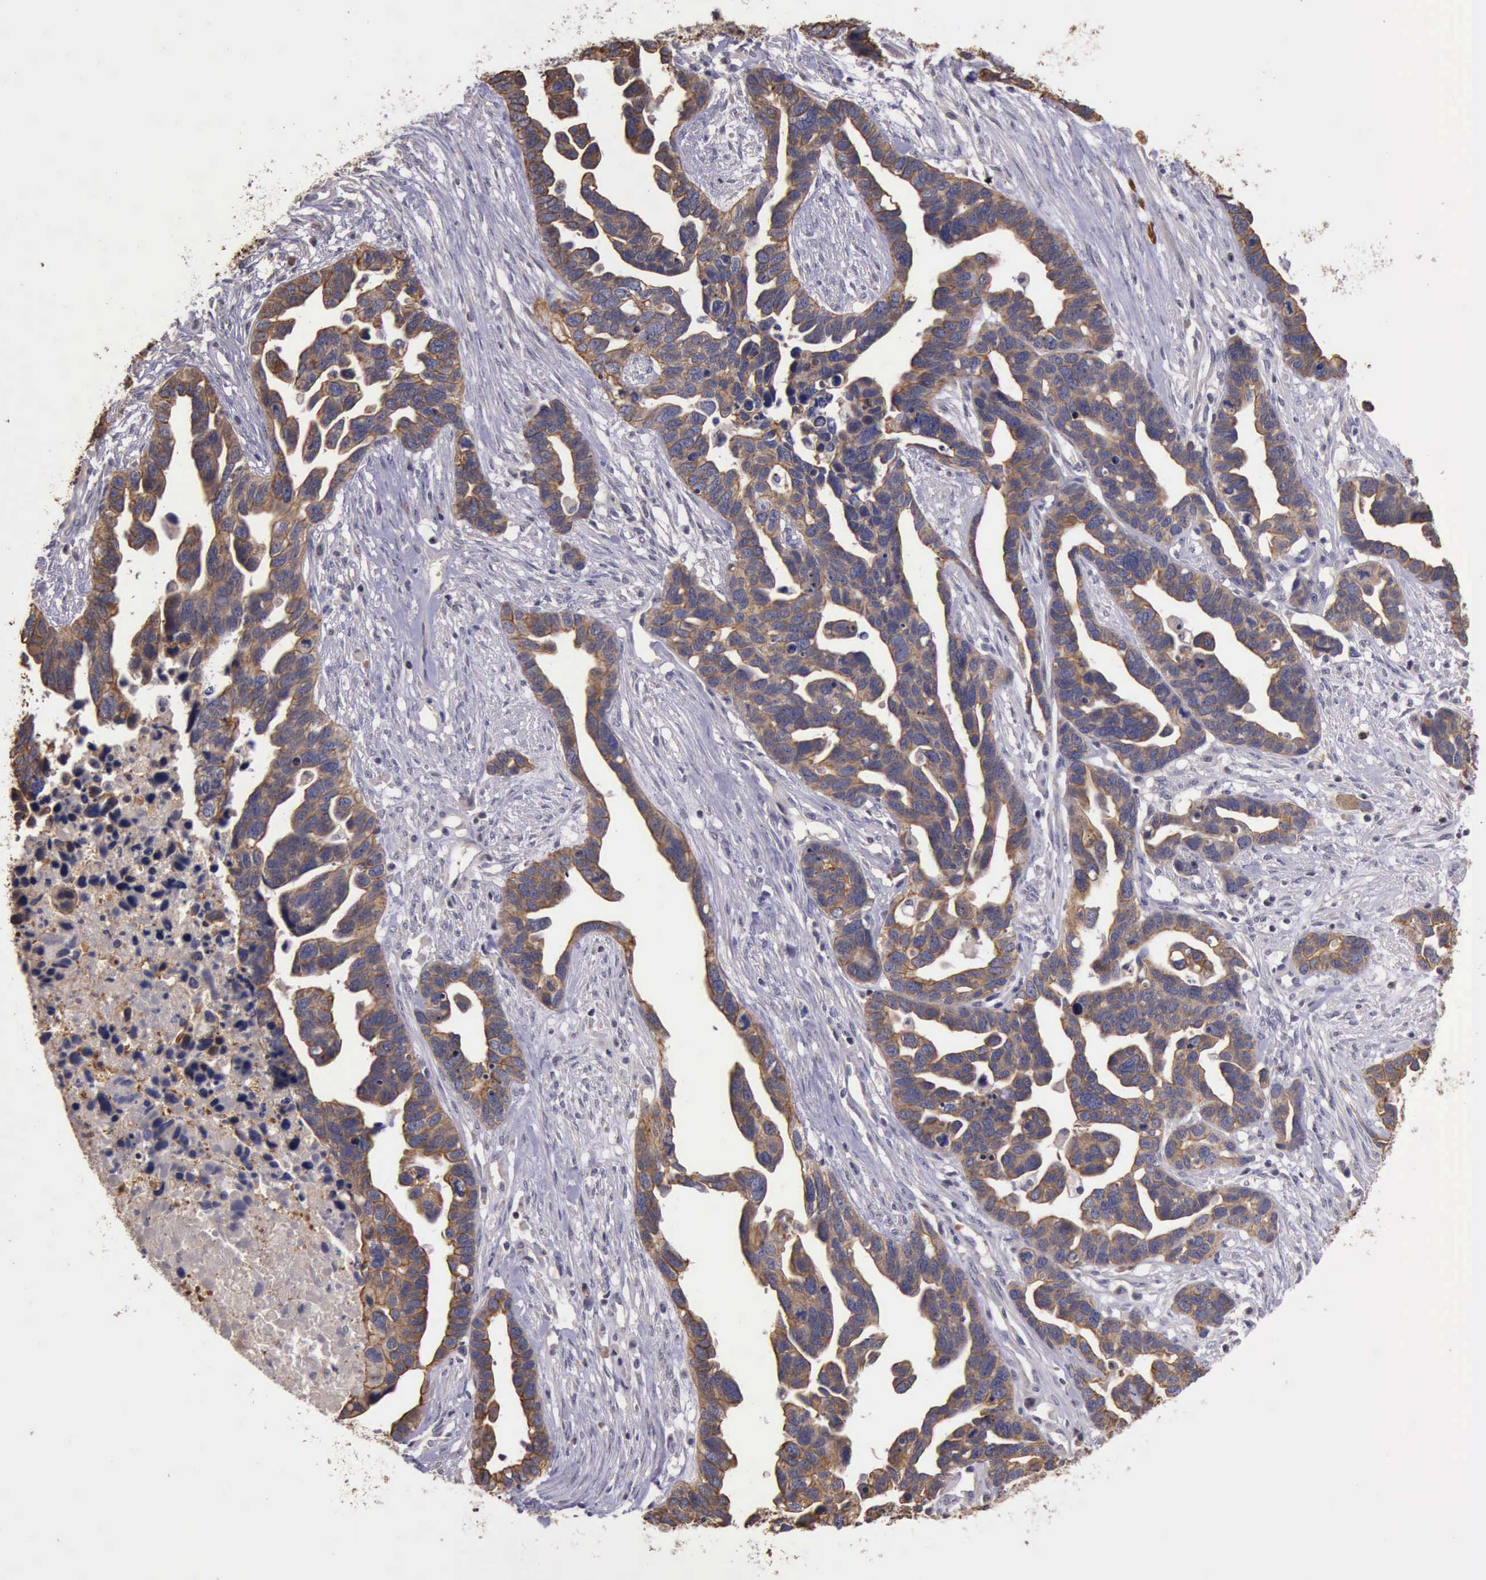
{"staining": {"intensity": "moderate", "quantity": ">75%", "location": "cytoplasmic/membranous"}, "tissue": "ovarian cancer", "cell_type": "Tumor cells", "image_type": "cancer", "snomed": [{"axis": "morphology", "description": "Cystadenocarcinoma, serous, NOS"}, {"axis": "topography", "description": "Ovary"}], "caption": "DAB immunohistochemical staining of human ovarian cancer shows moderate cytoplasmic/membranous protein positivity in about >75% of tumor cells.", "gene": "RAB39B", "patient": {"sex": "female", "age": 54}}